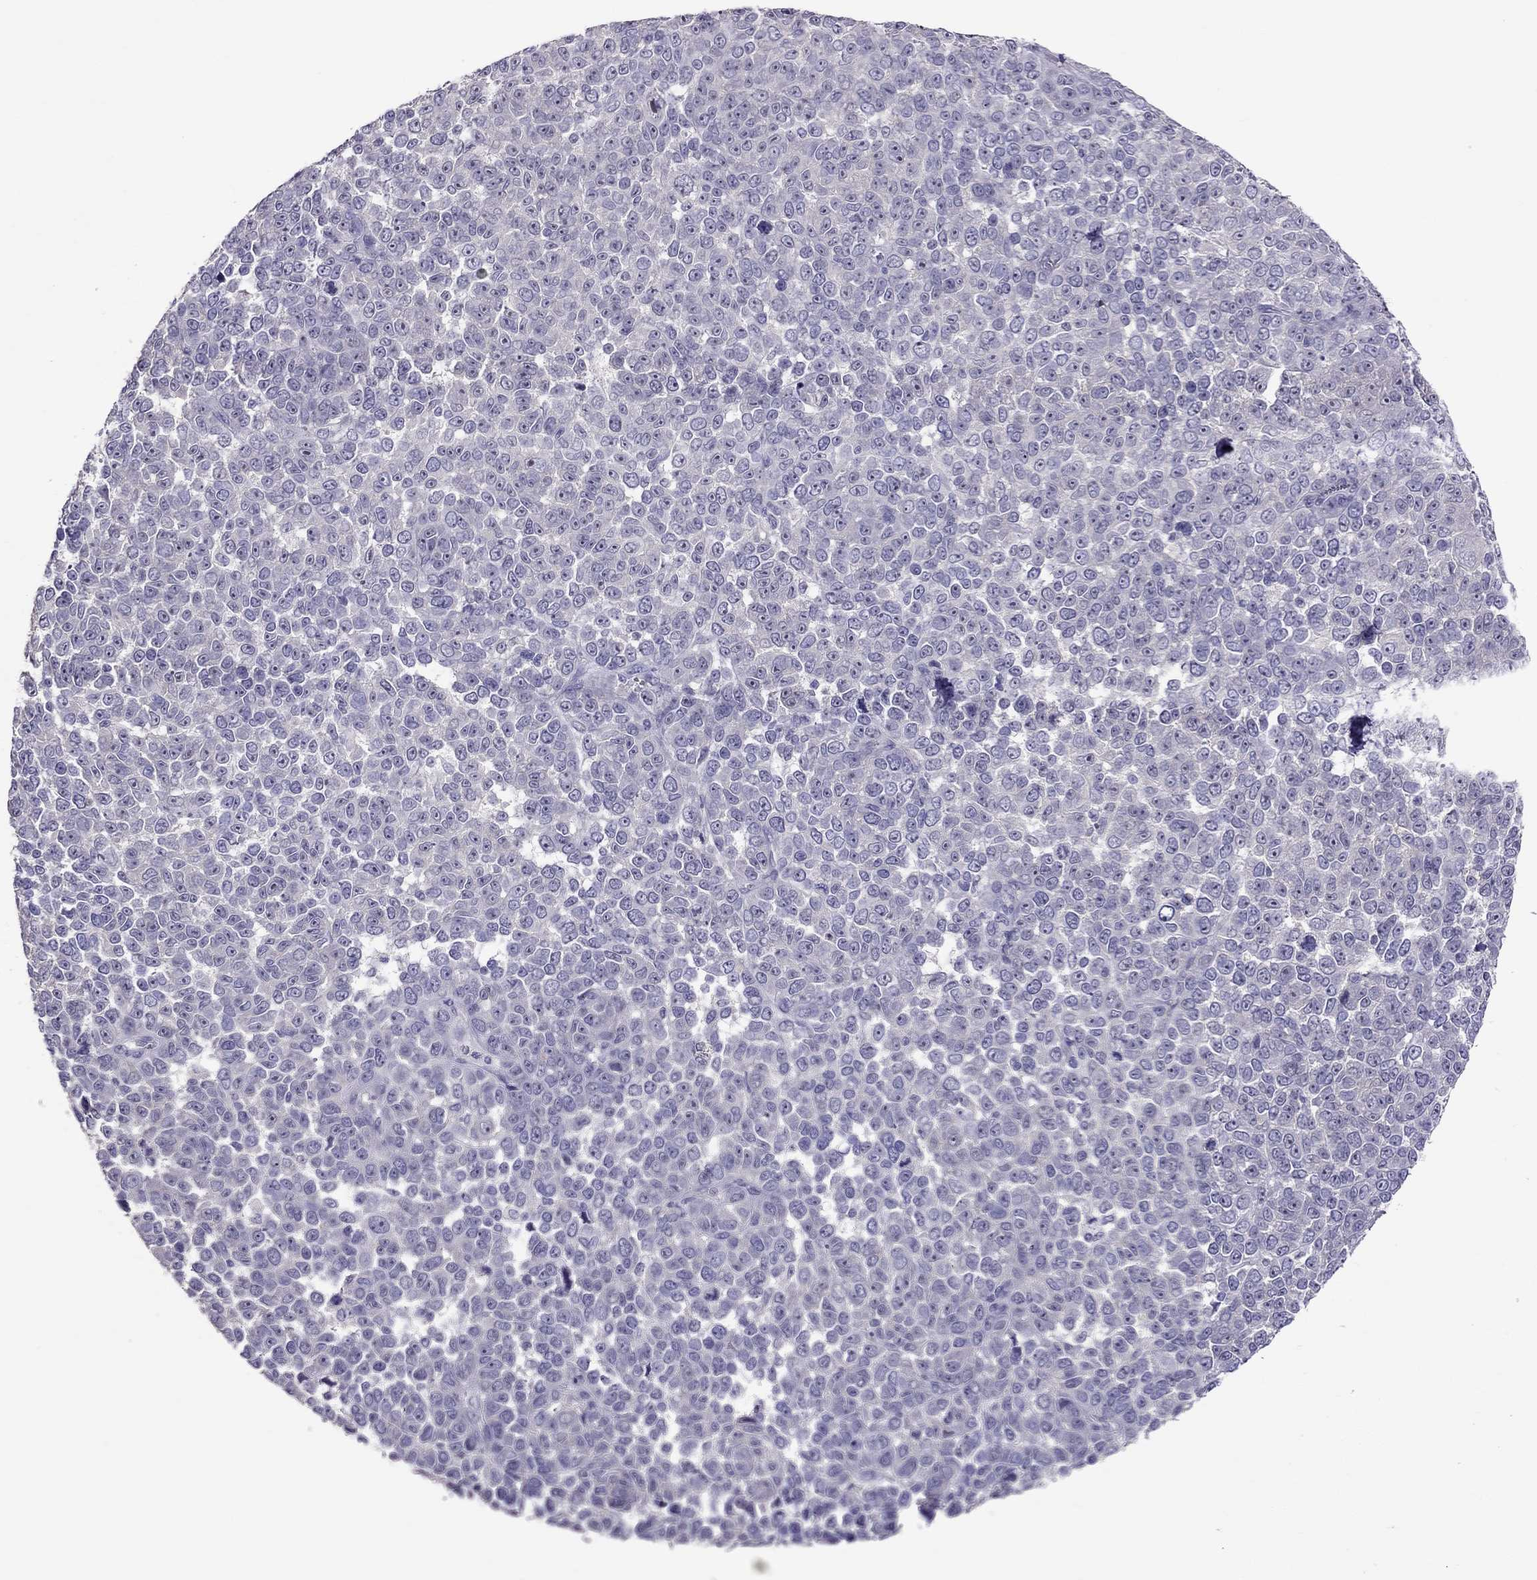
{"staining": {"intensity": "negative", "quantity": "none", "location": "none"}, "tissue": "melanoma", "cell_type": "Tumor cells", "image_type": "cancer", "snomed": [{"axis": "morphology", "description": "Malignant melanoma, NOS"}, {"axis": "topography", "description": "Skin"}], "caption": "The IHC image has no significant expression in tumor cells of malignant melanoma tissue.", "gene": "LRRC46", "patient": {"sex": "female", "age": 95}}